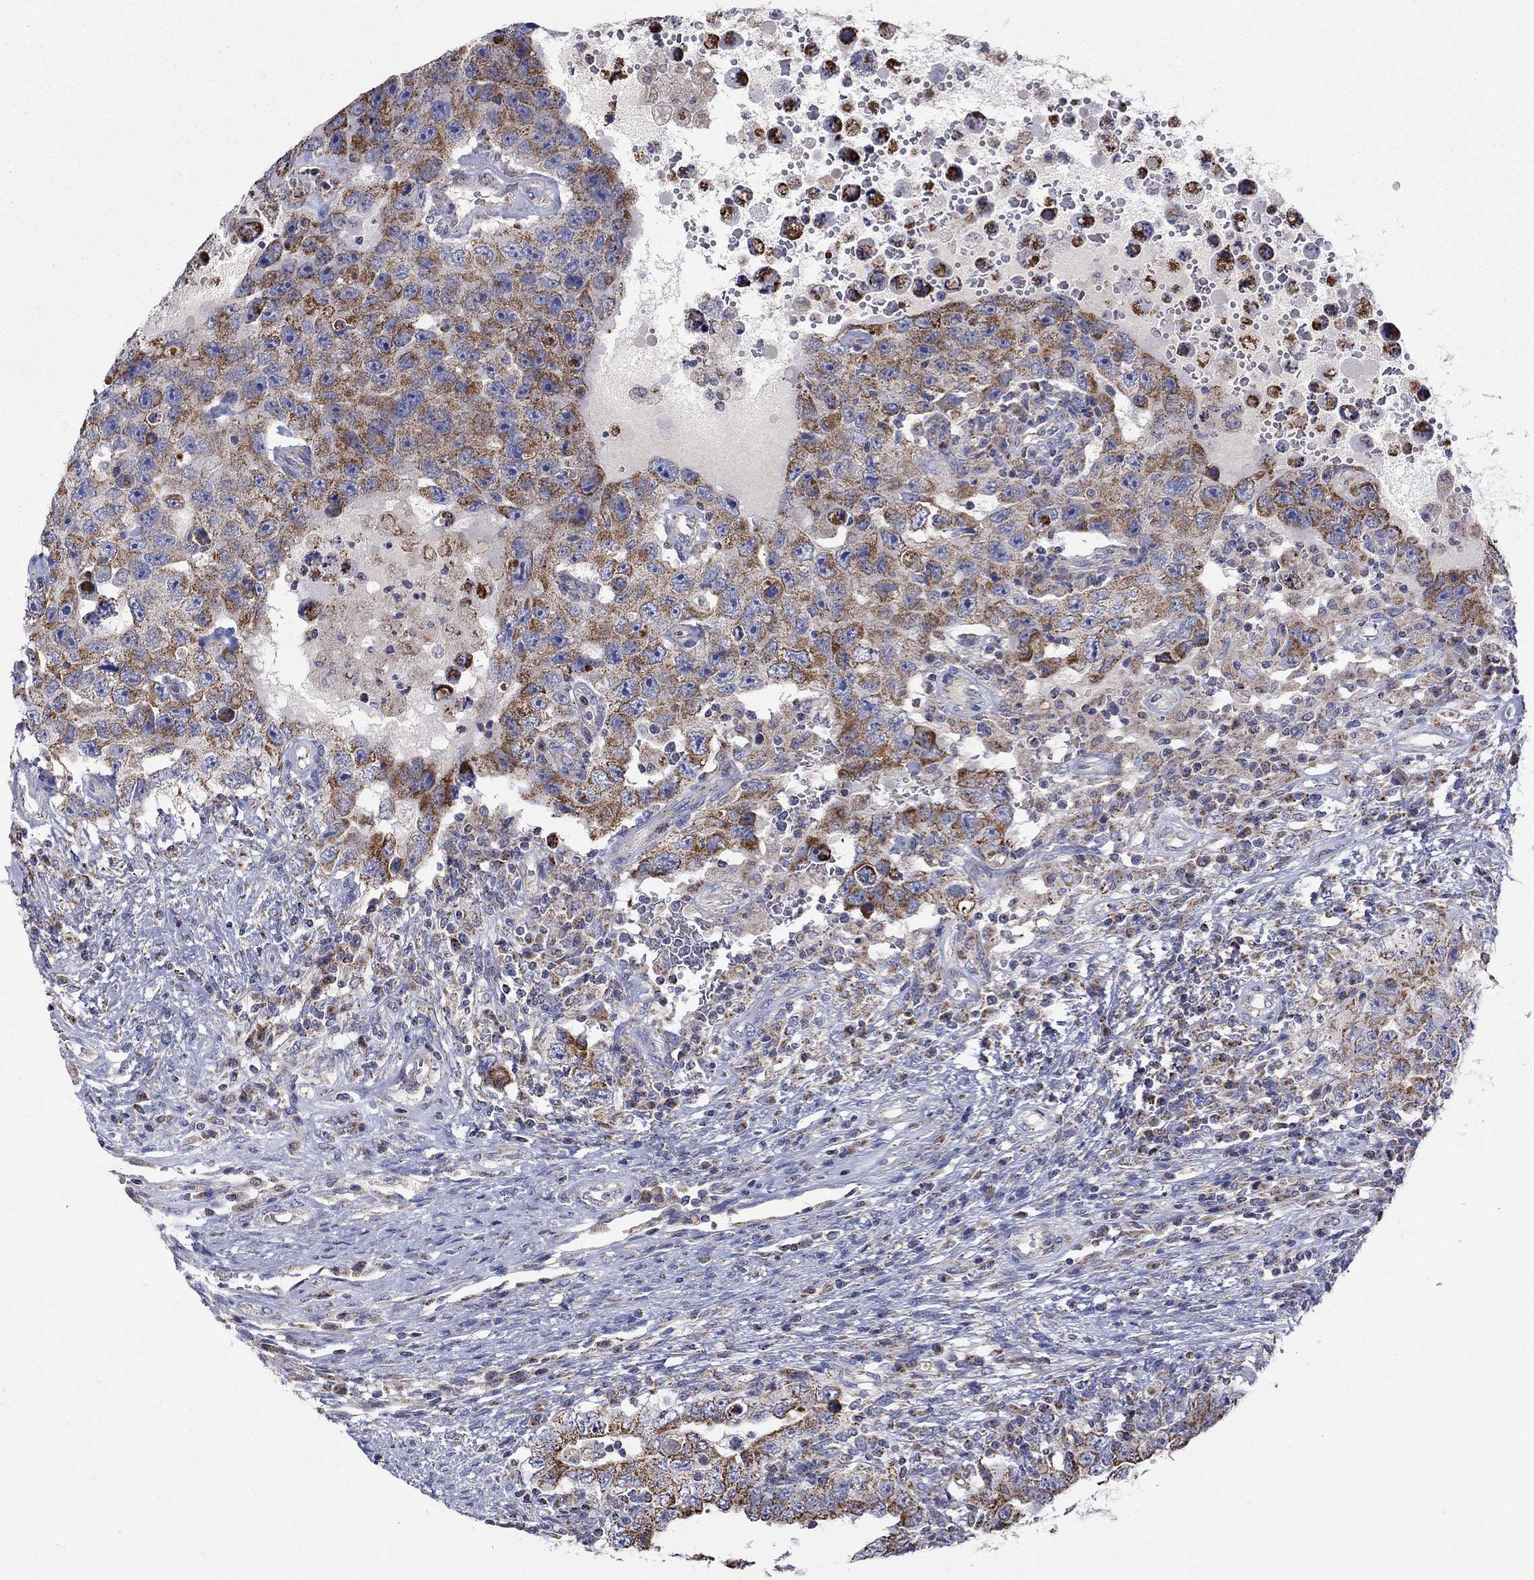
{"staining": {"intensity": "moderate", "quantity": ">75%", "location": "cytoplasmic/membranous"}, "tissue": "testis cancer", "cell_type": "Tumor cells", "image_type": "cancer", "snomed": [{"axis": "morphology", "description": "Carcinoma, Embryonal, NOS"}, {"axis": "topography", "description": "Testis"}], "caption": "A medium amount of moderate cytoplasmic/membranous positivity is seen in about >75% of tumor cells in testis cancer (embryonal carcinoma) tissue. (DAB (3,3'-diaminobenzidine) IHC, brown staining for protein, blue staining for nuclei).", "gene": "HPS5", "patient": {"sex": "male", "age": 26}}